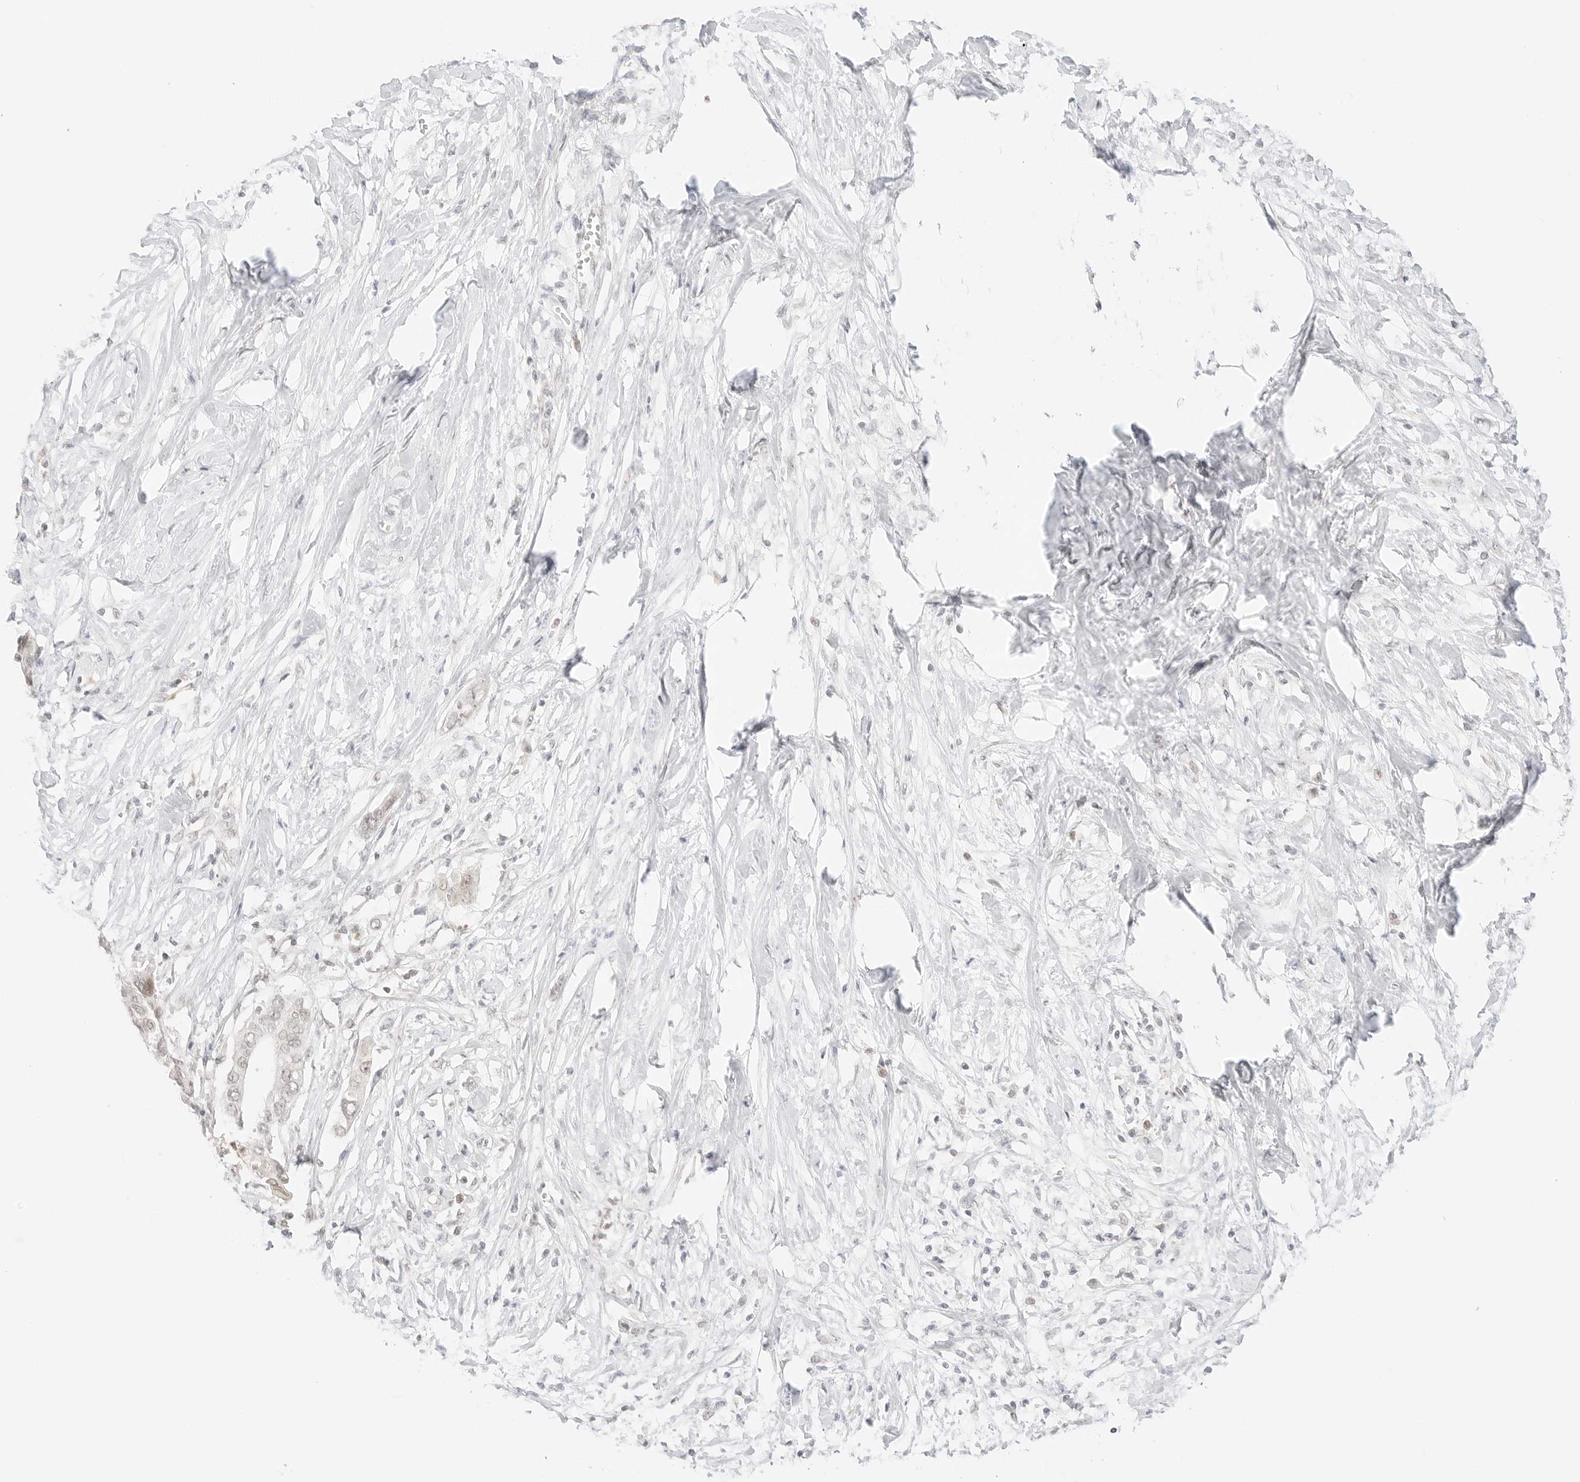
{"staining": {"intensity": "negative", "quantity": "none", "location": "none"}, "tissue": "pancreatic cancer", "cell_type": "Tumor cells", "image_type": "cancer", "snomed": [{"axis": "morphology", "description": "Normal tissue, NOS"}, {"axis": "morphology", "description": "Adenocarcinoma, NOS"}, {"axis": "topography", "description": "Pancreas"}, {"axis": "topography", "description": "Peripheral nerve tissue"}], "caption": "This is a image of immunohistochemistry staining of adenocarcinoma (pancreatic), which shows no positivity in tumor cells.", "gene": "RPS6KL1", "patient": {"sex": "male", "age": 59}}